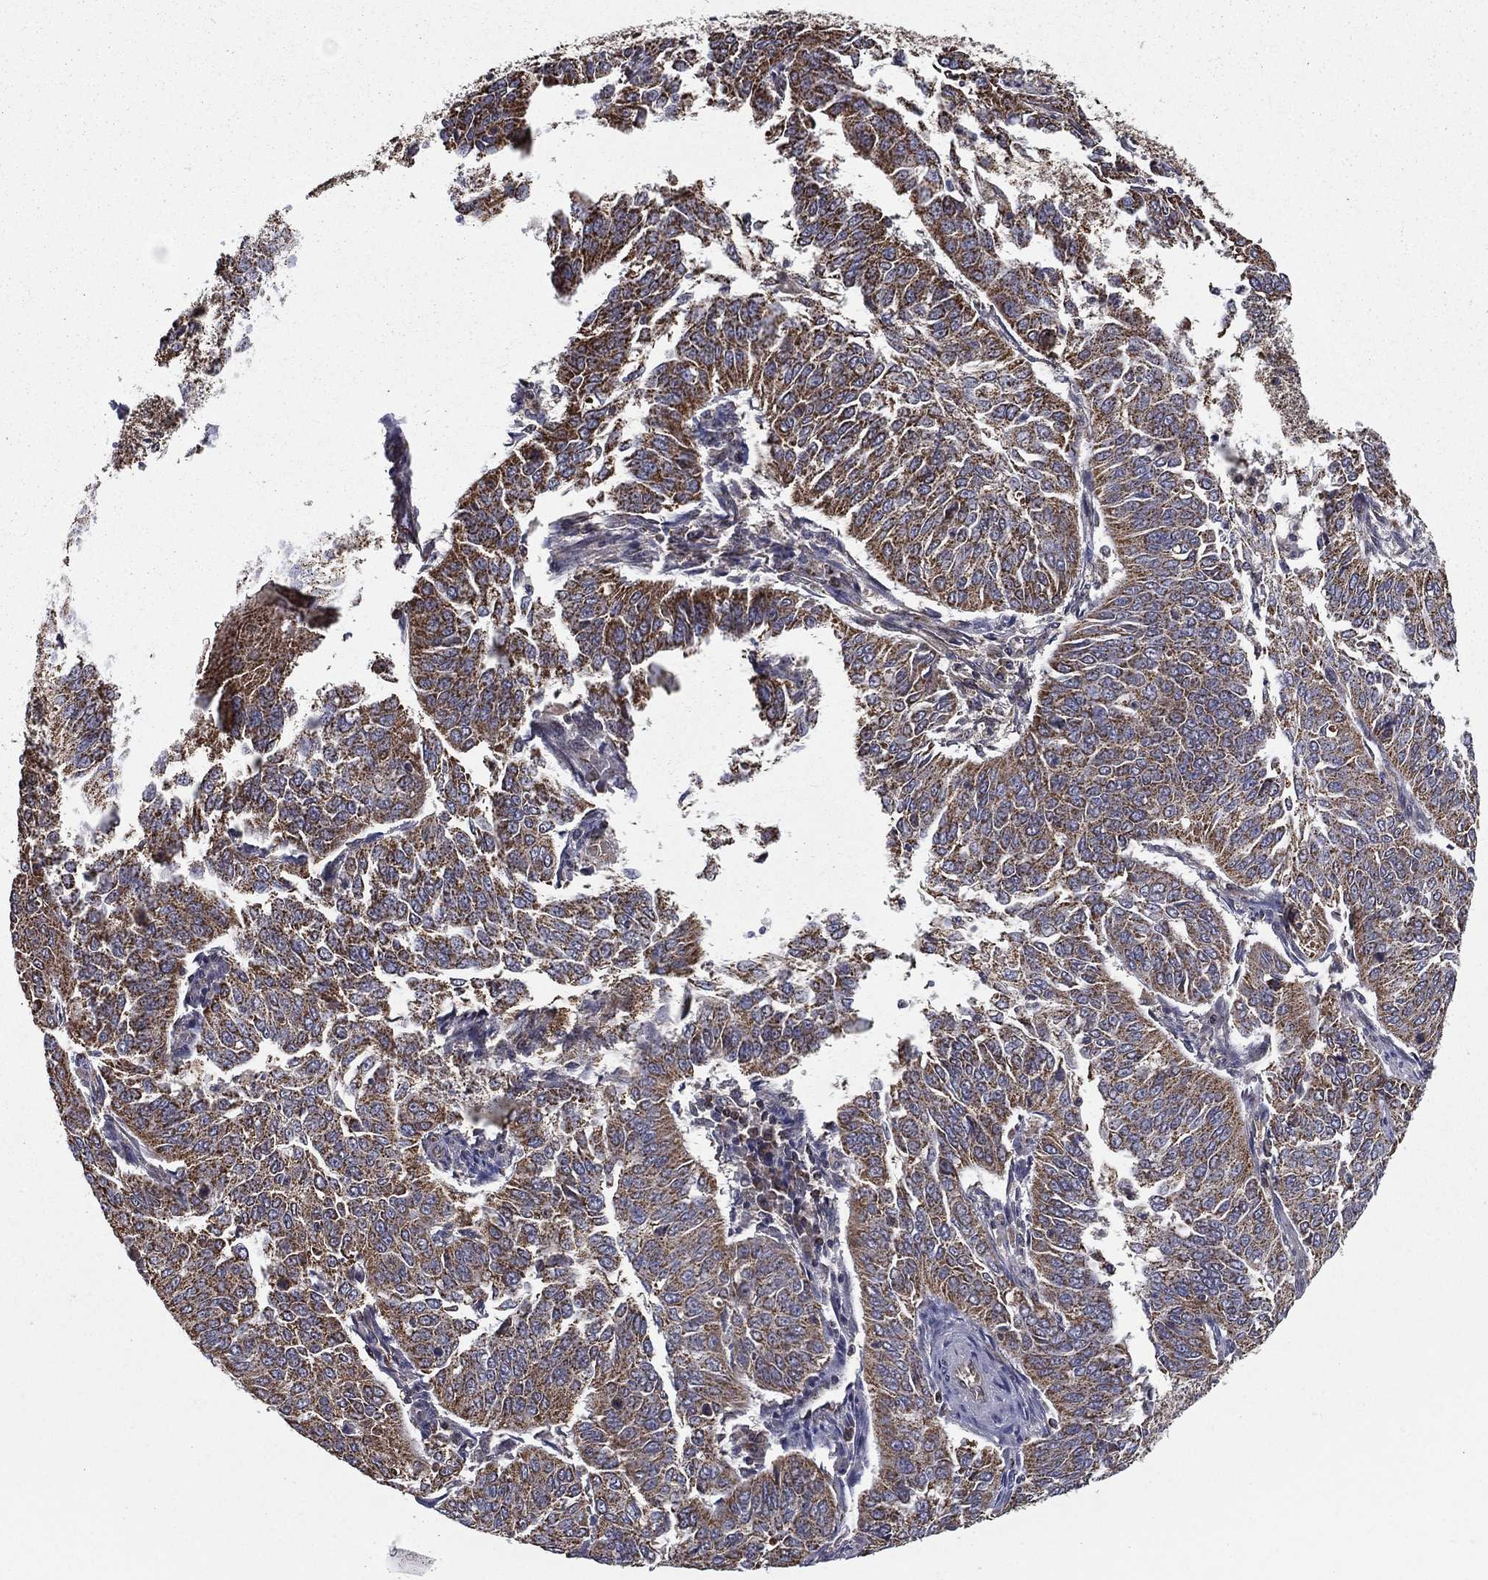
{"staining": {"intensity": "moderate", "quantity": "25%-75%", "location": "cytoplasmic/membranous"}, "tissue": "cervical cancer", "cell_type": "Tumor cells", "image_type": "cancer", "snomed": [{"axis": "morphology", "description": "Normal tissue, NOS"}, {"axis": "morphology", "description": "Squamous cell carcinoma, NOS"}, {"axis": "topography", "description": "Cervix"}], "caption": "Immunohistochemical staining of cervical cancer exhibits moderate cytoplasmic/membranous protein staining in approximately 25%-75% of tumor cells.", "gene": "RIGI", "patient": {"sex": "female", "age": 39}}